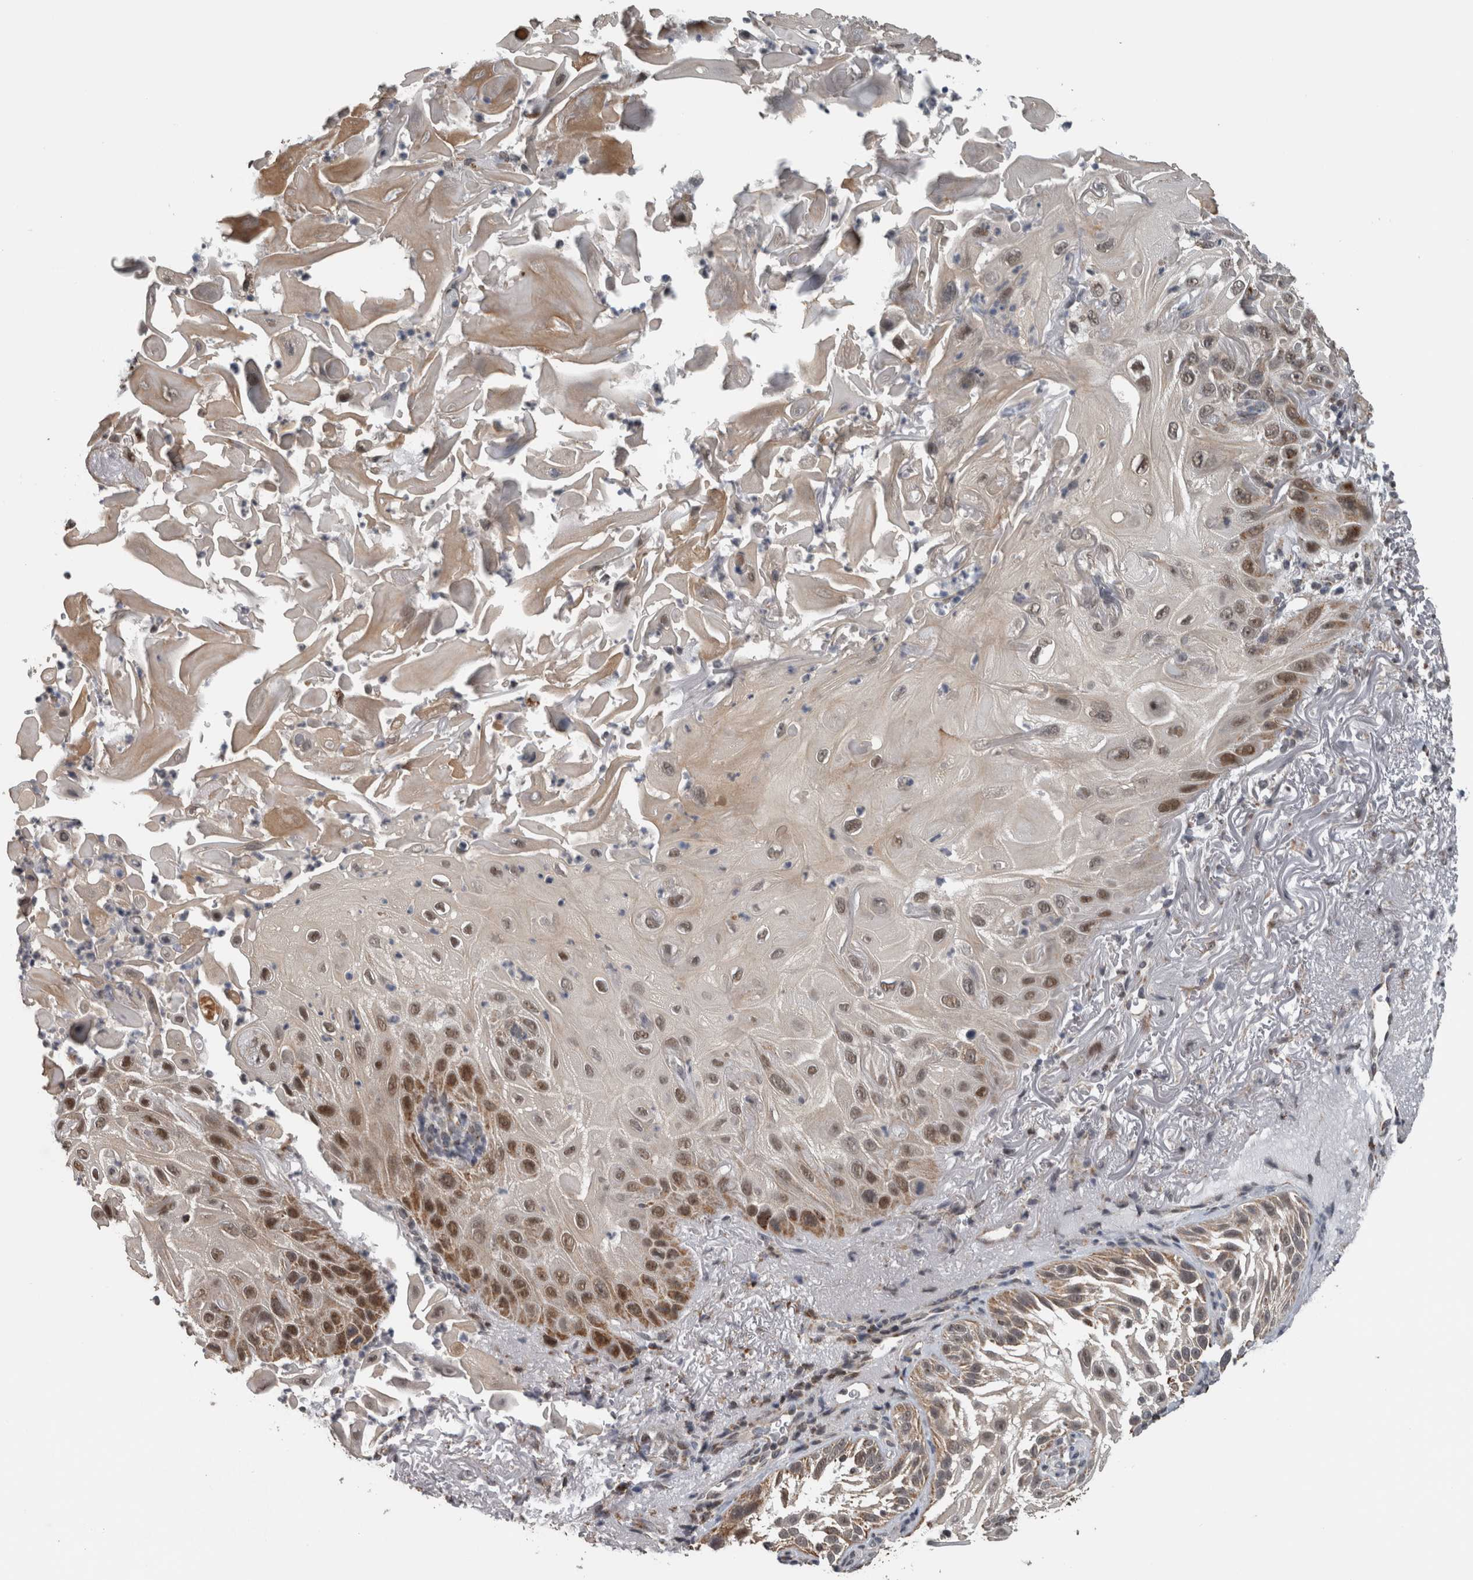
{"staining": {"intensity": "moderate", "quantity": "<25%", "location": "cytoplasmic/membranous"}, "tissue": "skin cancer", "cell_type": "Tumor cells", "image_type": "cancer", "snomed": [{"axis": "morphology", "description": "Squamous cell carcinoma, NOS"}, {"axis": "topography", "description": "Skin"}], "caption": "Immunohistochemistry (DAB (3,3'-diaminobenzidine)) staining of human skin cancer displays moderate cytoplasmic/membranous protein expression in about <25% of tumor cells.", "gene": "OR2K2", "patient": {"sex": "female", "age": 77}}